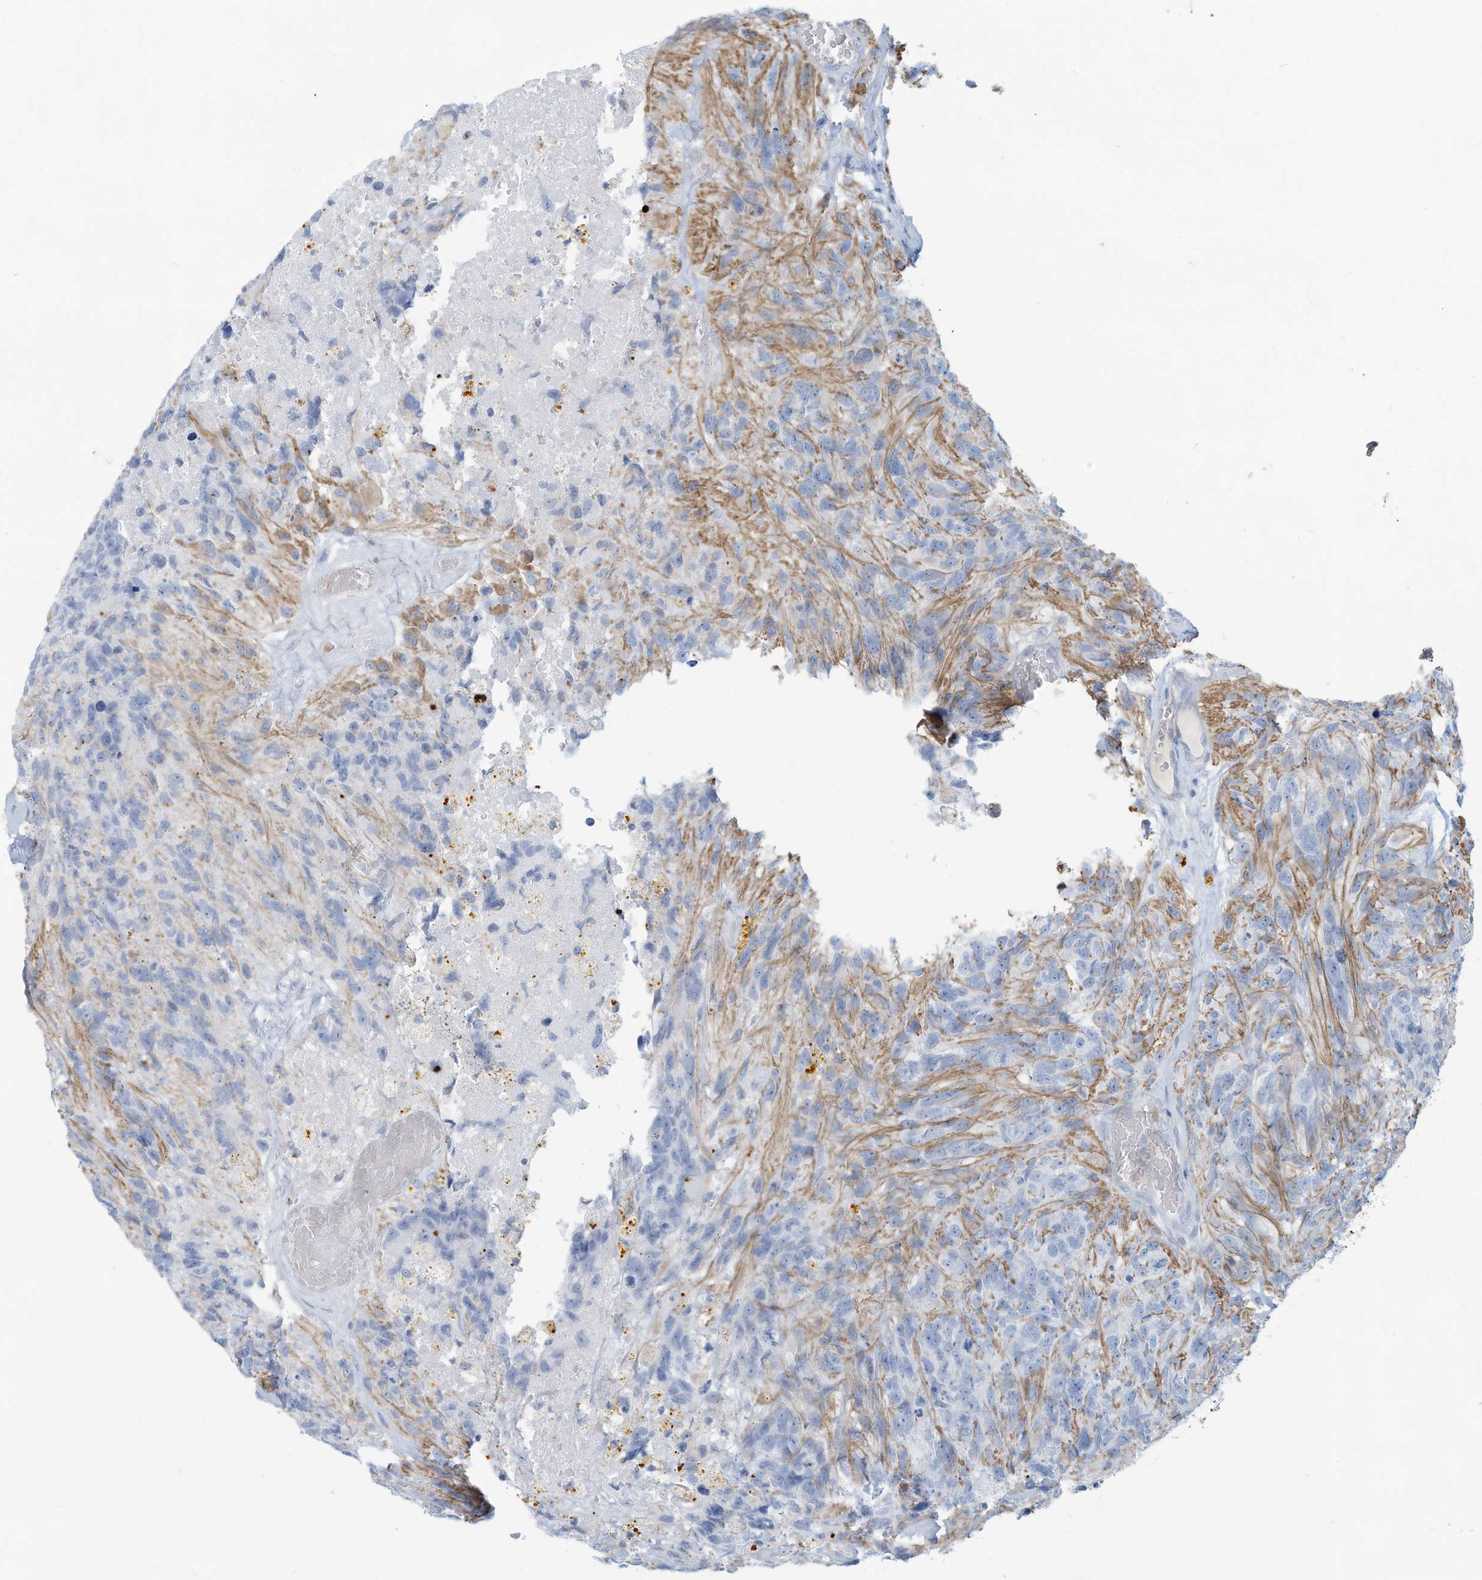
{"staining": {"intensity": "negative", "quantity": "none", "location": "none"}, "tissue": "glioma", "cell_type": "Tumor cells", "image_type": "cancer", "snomed": [{"axis": "morphology", "description": "Glioma, malignant, High grade"}, {"axis": "topography", "description": "Brain"}], "caption": "This is an immunohistochemistry (IHC) micrograph of human malignant glioma (high-grade). There is no positivity in tumor cells.", "gene": "ERI2", "patient": {"sex": "male", "age": 69}}